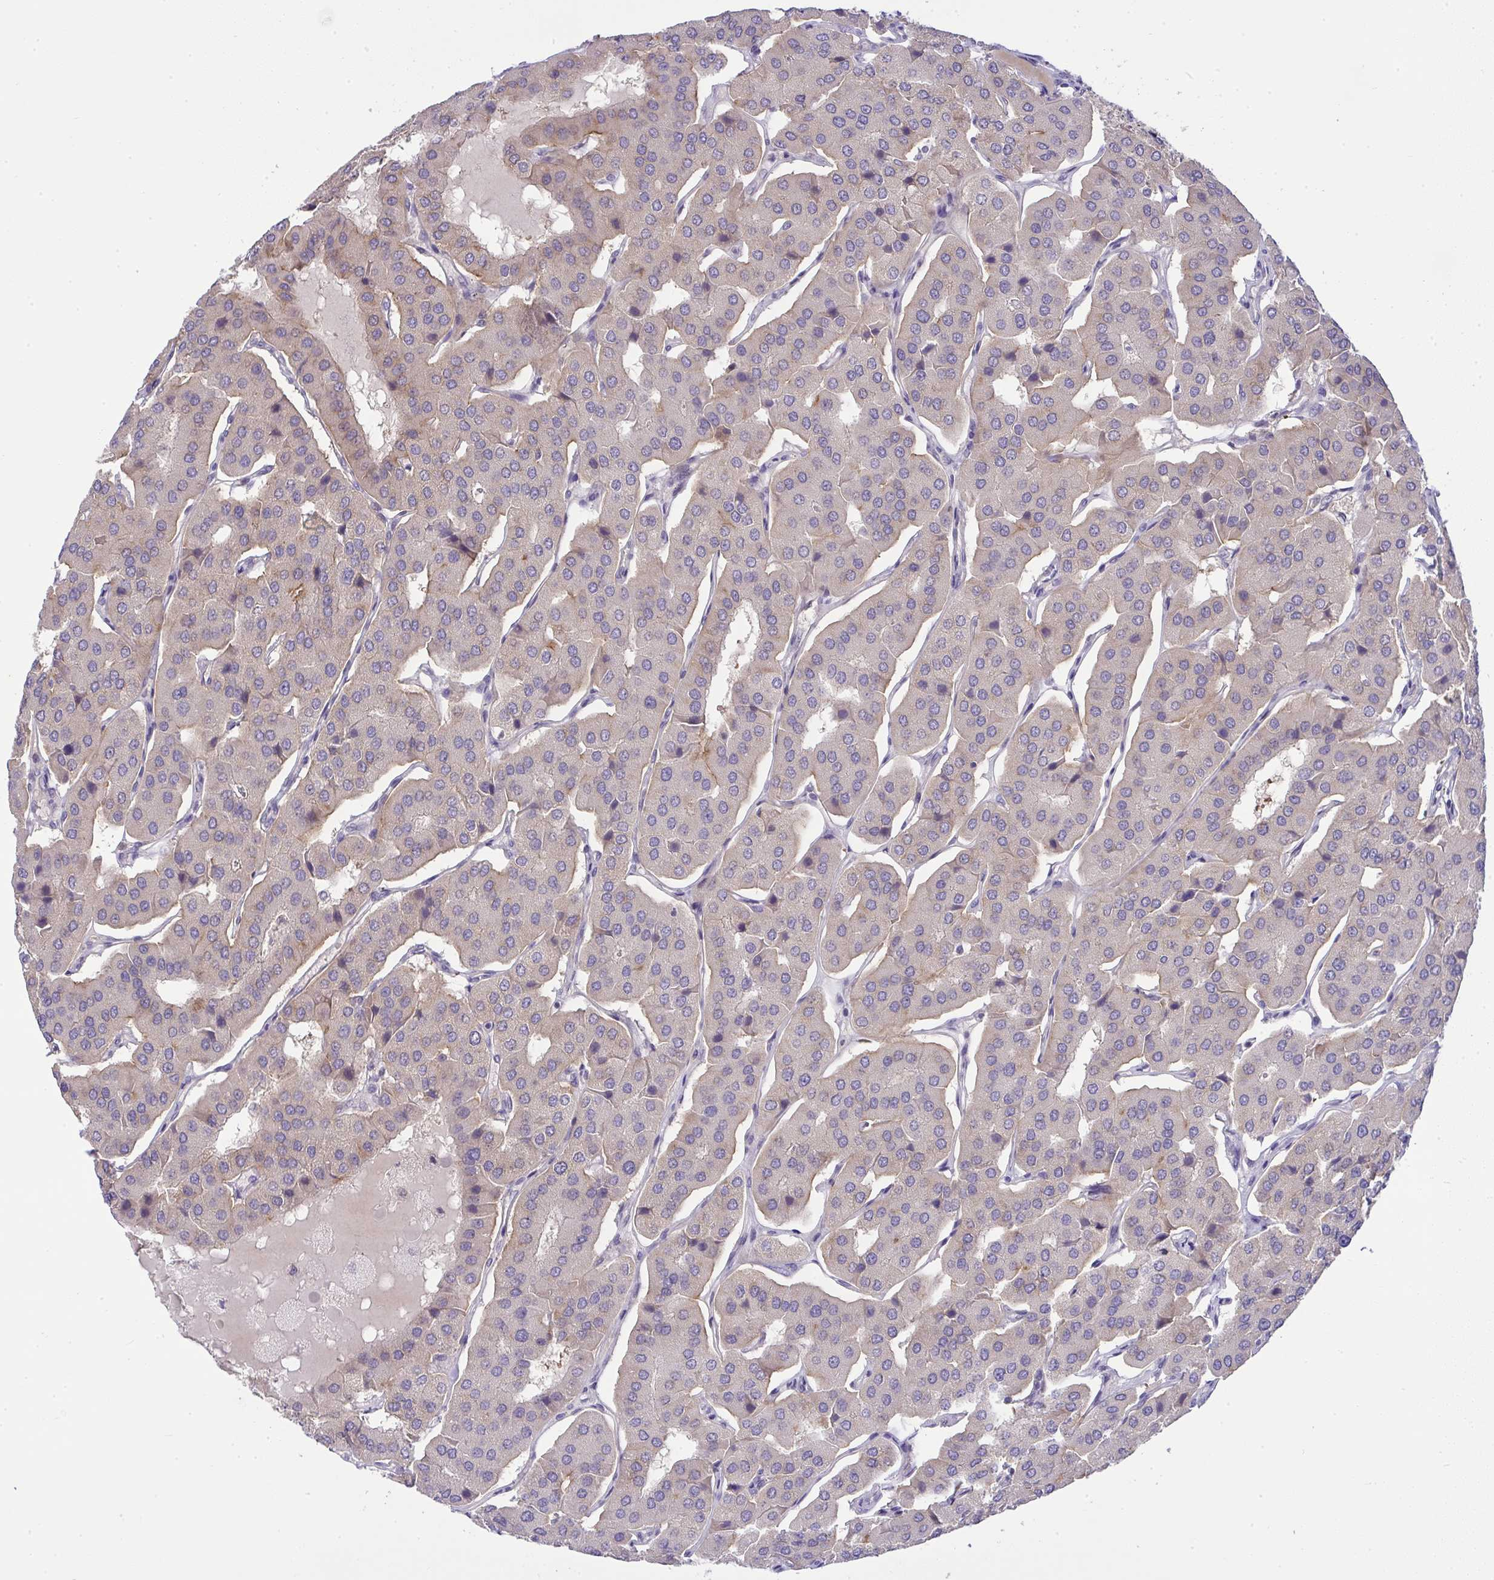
{"staining": {"intensity": "negative", "quantity": "none", "location": "none"}, "tissue": "parathyroid gland", "cell_type": "Glandular cells", "image_type": "normal", "snomed": [{"axis": "morphology", "description": "Normal tissue, NOS"}, {"axis": "morphology", "description": "Adenoma, NOS"}, {"axis": "topography", "description": "Parathyroid gland"}], "caption": "DAB immunohistochemical staining of normal parathyroid gland displays no significant staining in glandular cells. (Stains: DAB immunohistochemistry with hematoxylin counter stain, Microscopy: brightfield microscopy at high magnification).", "gene": "SLC9A6", "patient": {"sex": "female", "age": 86}}